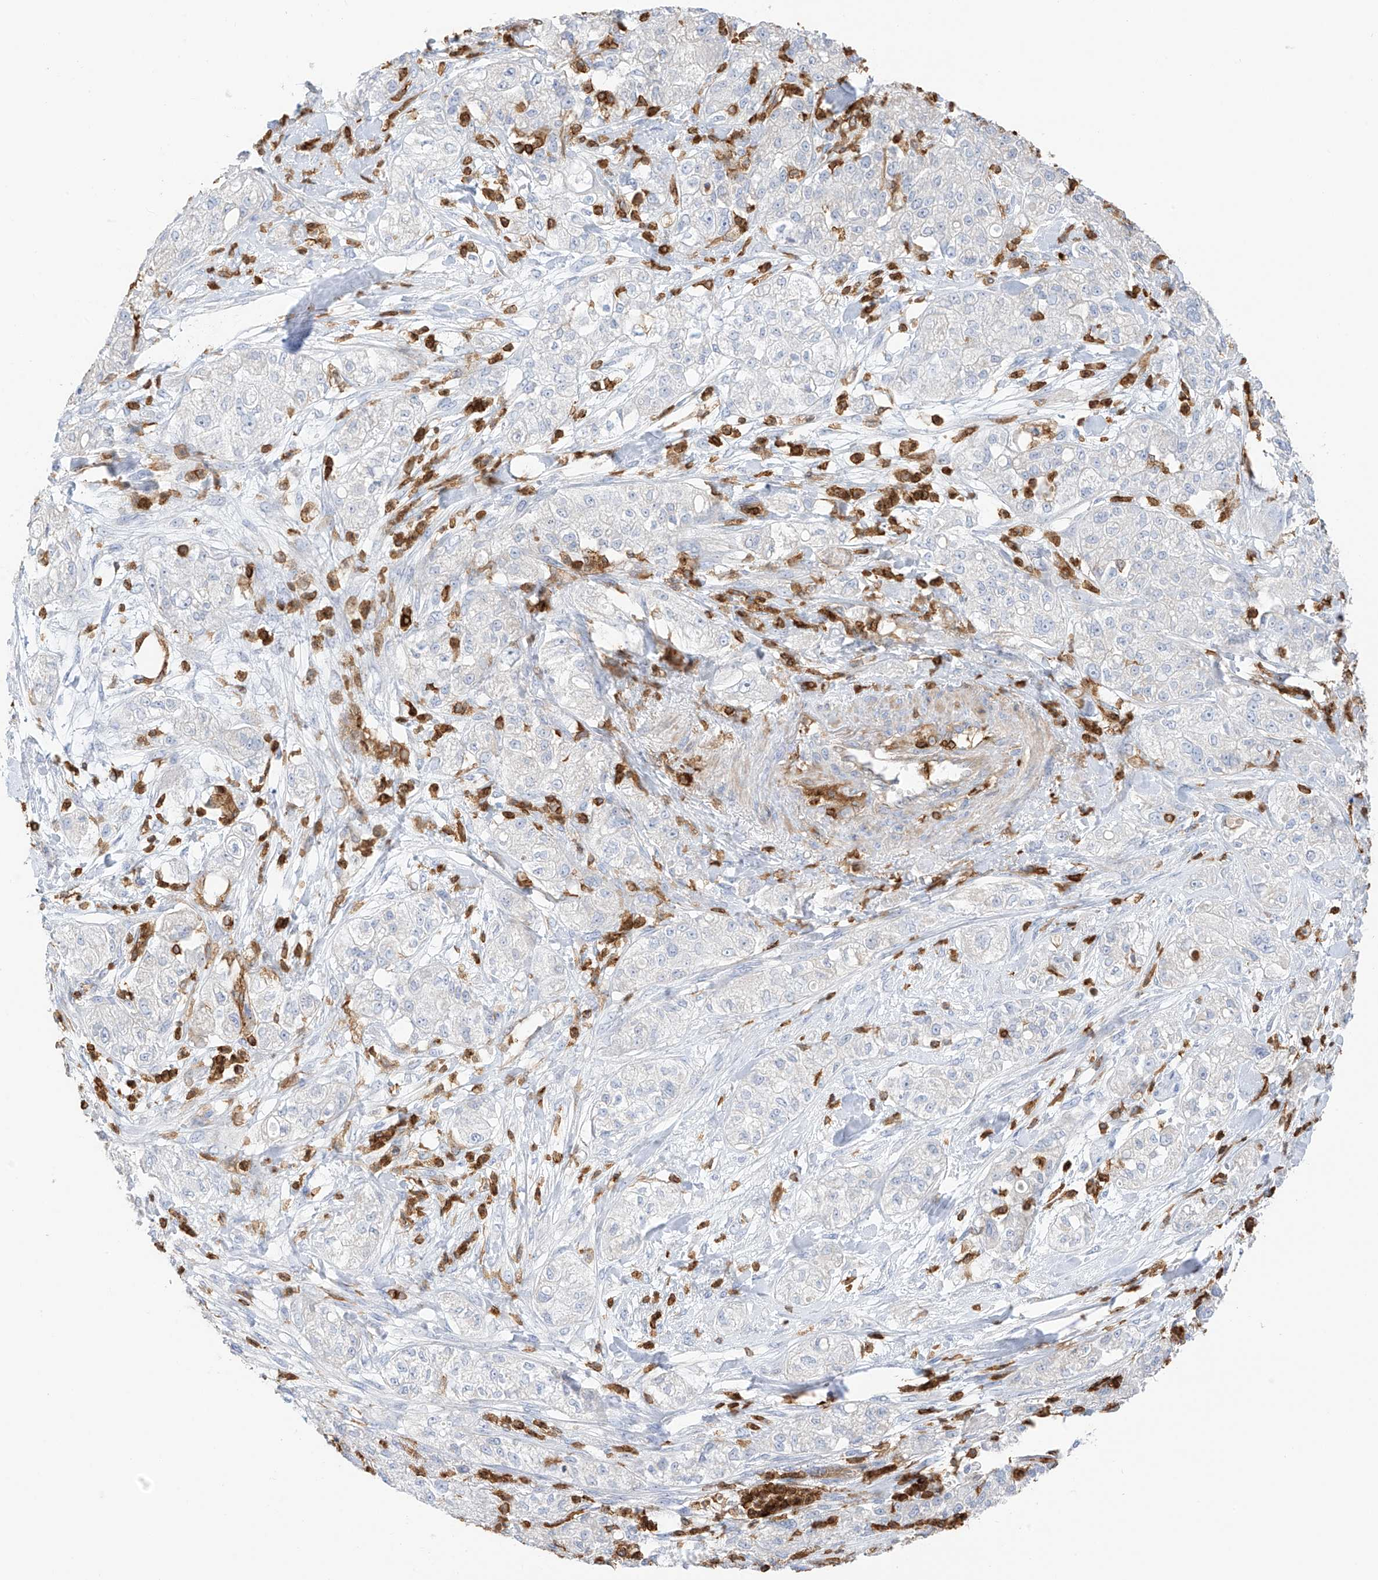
{"staining": {"intensity": "negative", "quantity": "none", "location": "none"}, "tissue": "pancreatic cancer", "cell_type": "Tumor cells", "image_type": "cancer", "snomed": [{"axis": "morphology", "description": "Adenocarcinoma, NOS"}, {"axis": "topography", "description": "Pancreas"}], "caption": "Immunohistochemical staining of human pancreatic cancer (adenocarcinoma) demonstrates no significant positivity in tumor cells.", "gene": "ARHGAP25", "patient": {"sex": "female", "age": 78}}